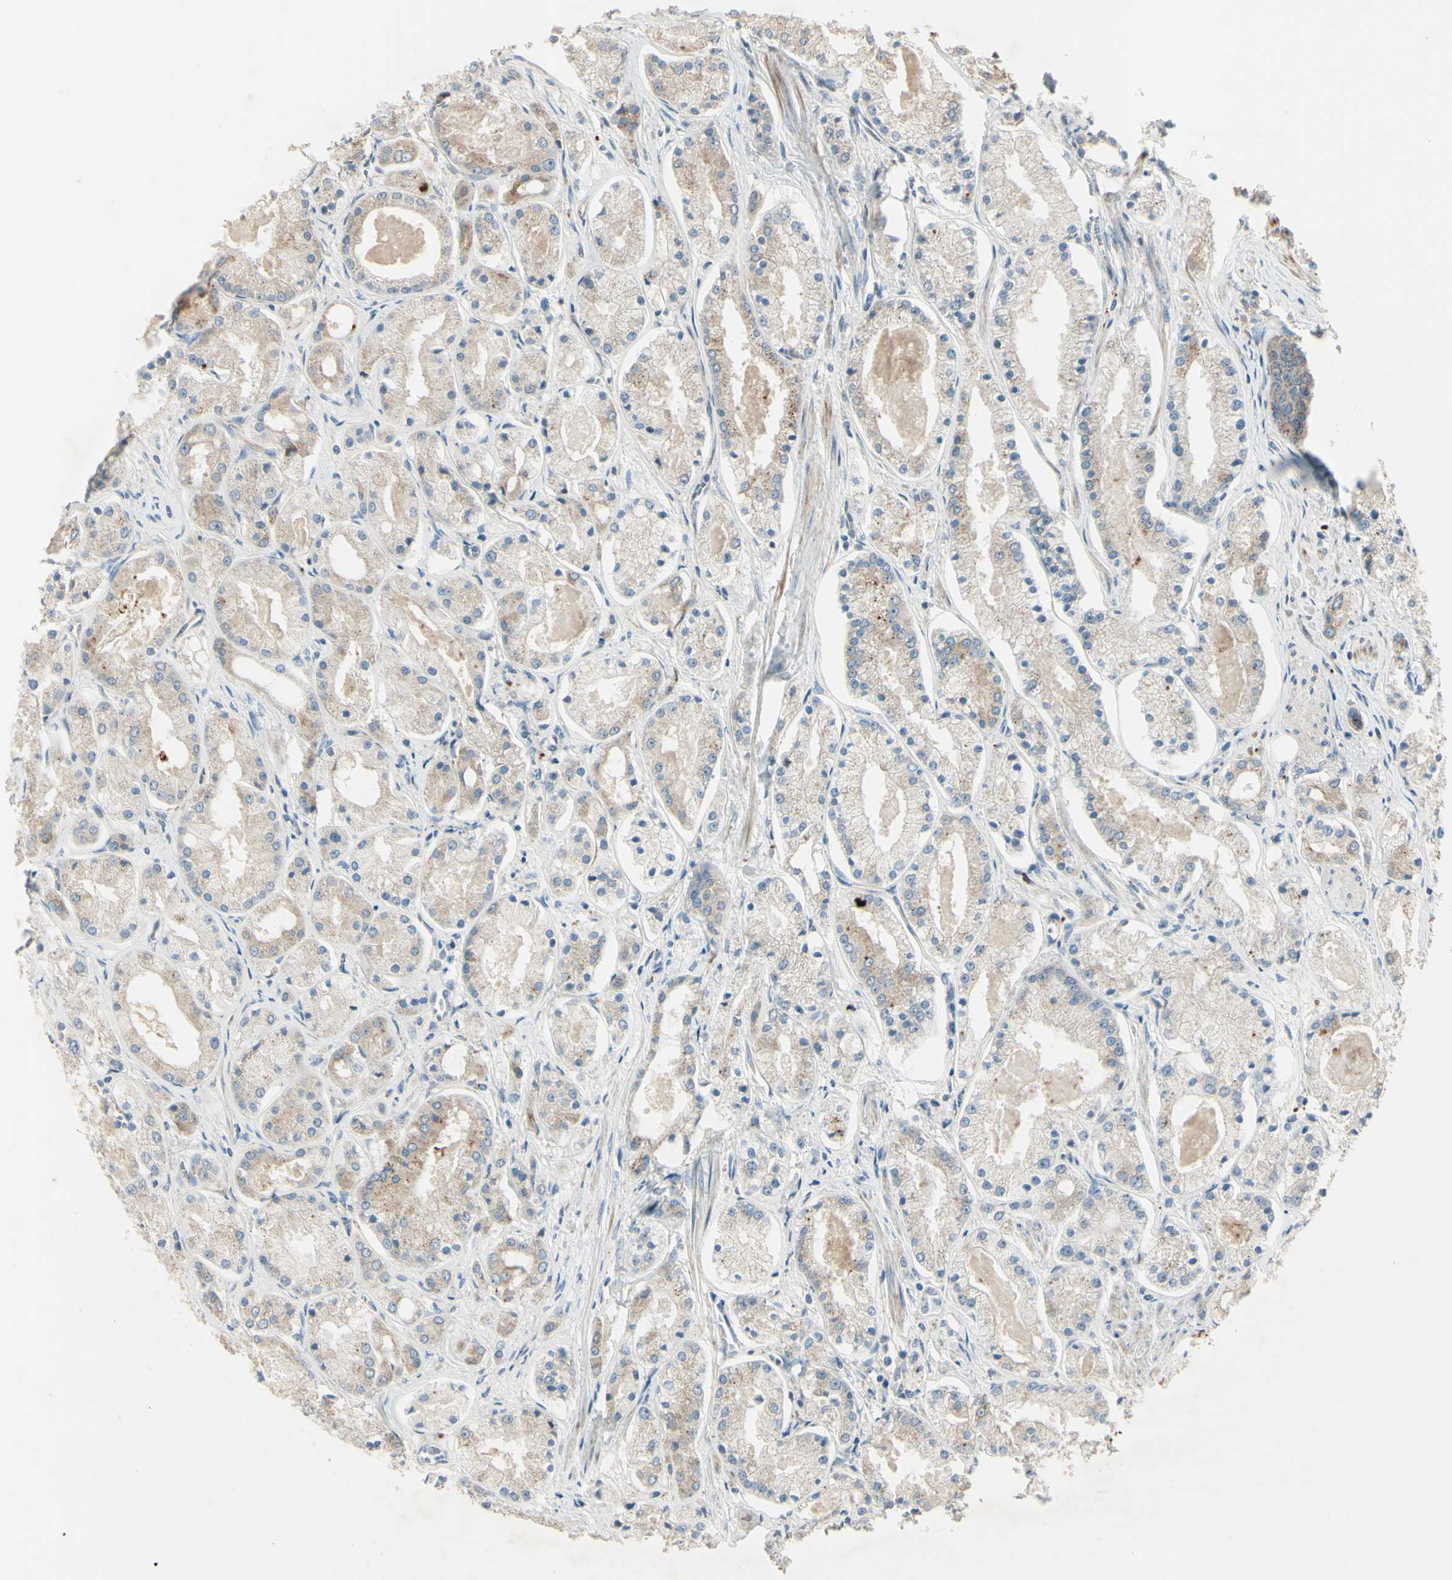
{"staining": {"intensity": "weak", "quantity": "25%-75%", "location": "cytoplasmic/membranous"}, "tissue": "prostate cancer", "cell_type": "Tumor cells", "image_type": "cancer", "snomed": [{"axis": "morphology", "description": "Adenocarcinoma, High grade"}, {"axis": "topography", "description": "Prostate"}], "caption": "Brown immunohistochemical staining in adenocarcinoma (high-grade) (prostate) shows weak cytoplasmic/membranous expression in about 25%-75% of tumor cells. The staining was performed using DAB, with brown indicating positive protein expression. Nuclei are stained blue with hematoxylin.", "gene": "NDFIP1", "patient": {"sex": "male", "age": 66}}